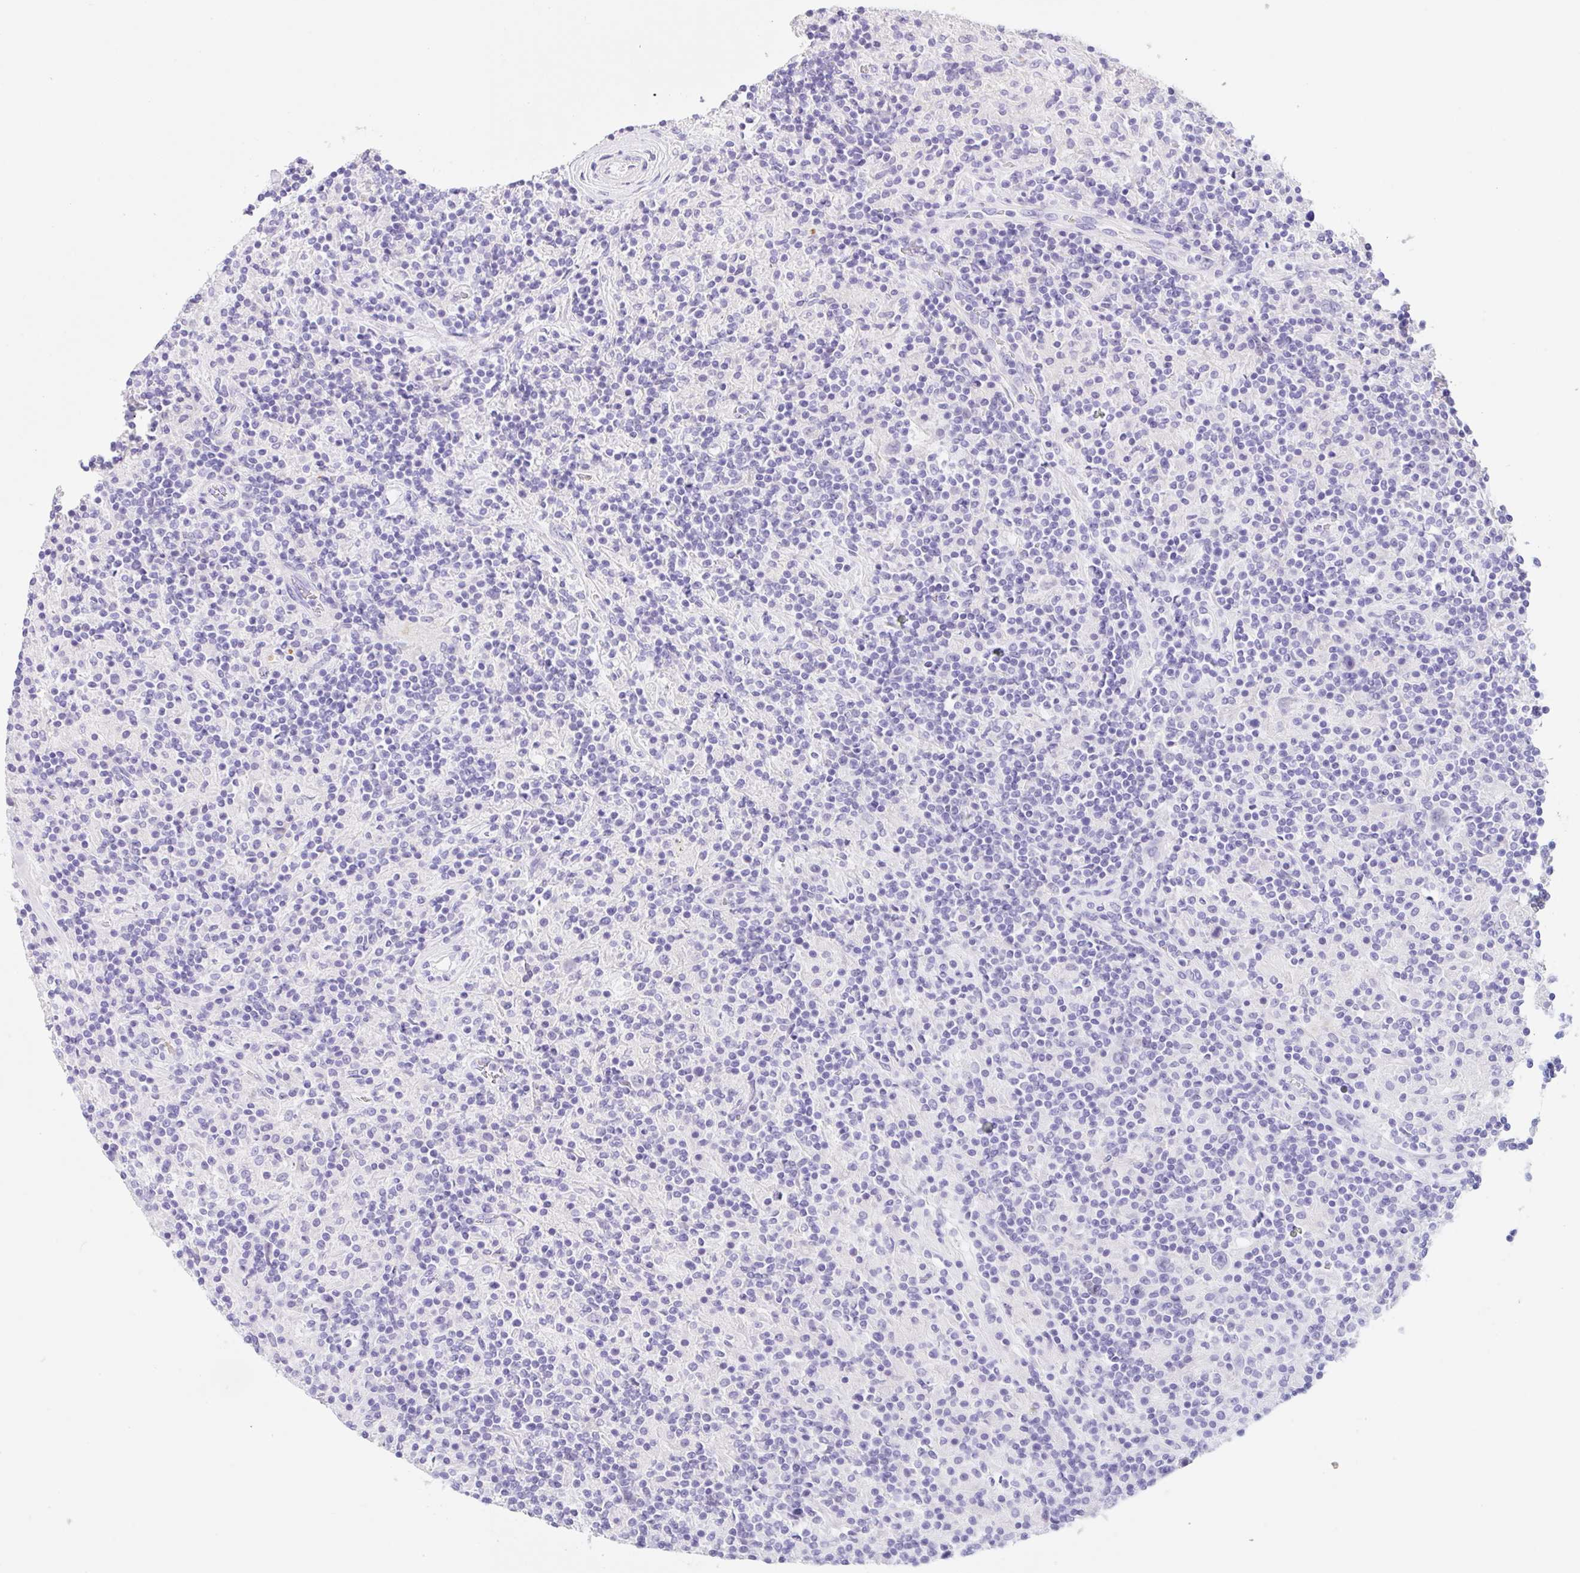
{"staining": {"intensity": "negative", "quantity": "none", "location": "none"}, "tissue": "lymphoma", "cell_type": "Tumor cells", "image_type": "cancer", "snomed": [{"axis": "morphology", "description": "Hodgkin's disease, NOS"}, {"axis": "topography", "description": "Lymph node"}], "caption": "Photomicrograph shows no significant protein staining in tumor cells of lymphoma.", "gene": "KLK8", "patient": {"sex": "male", "age": 70}}